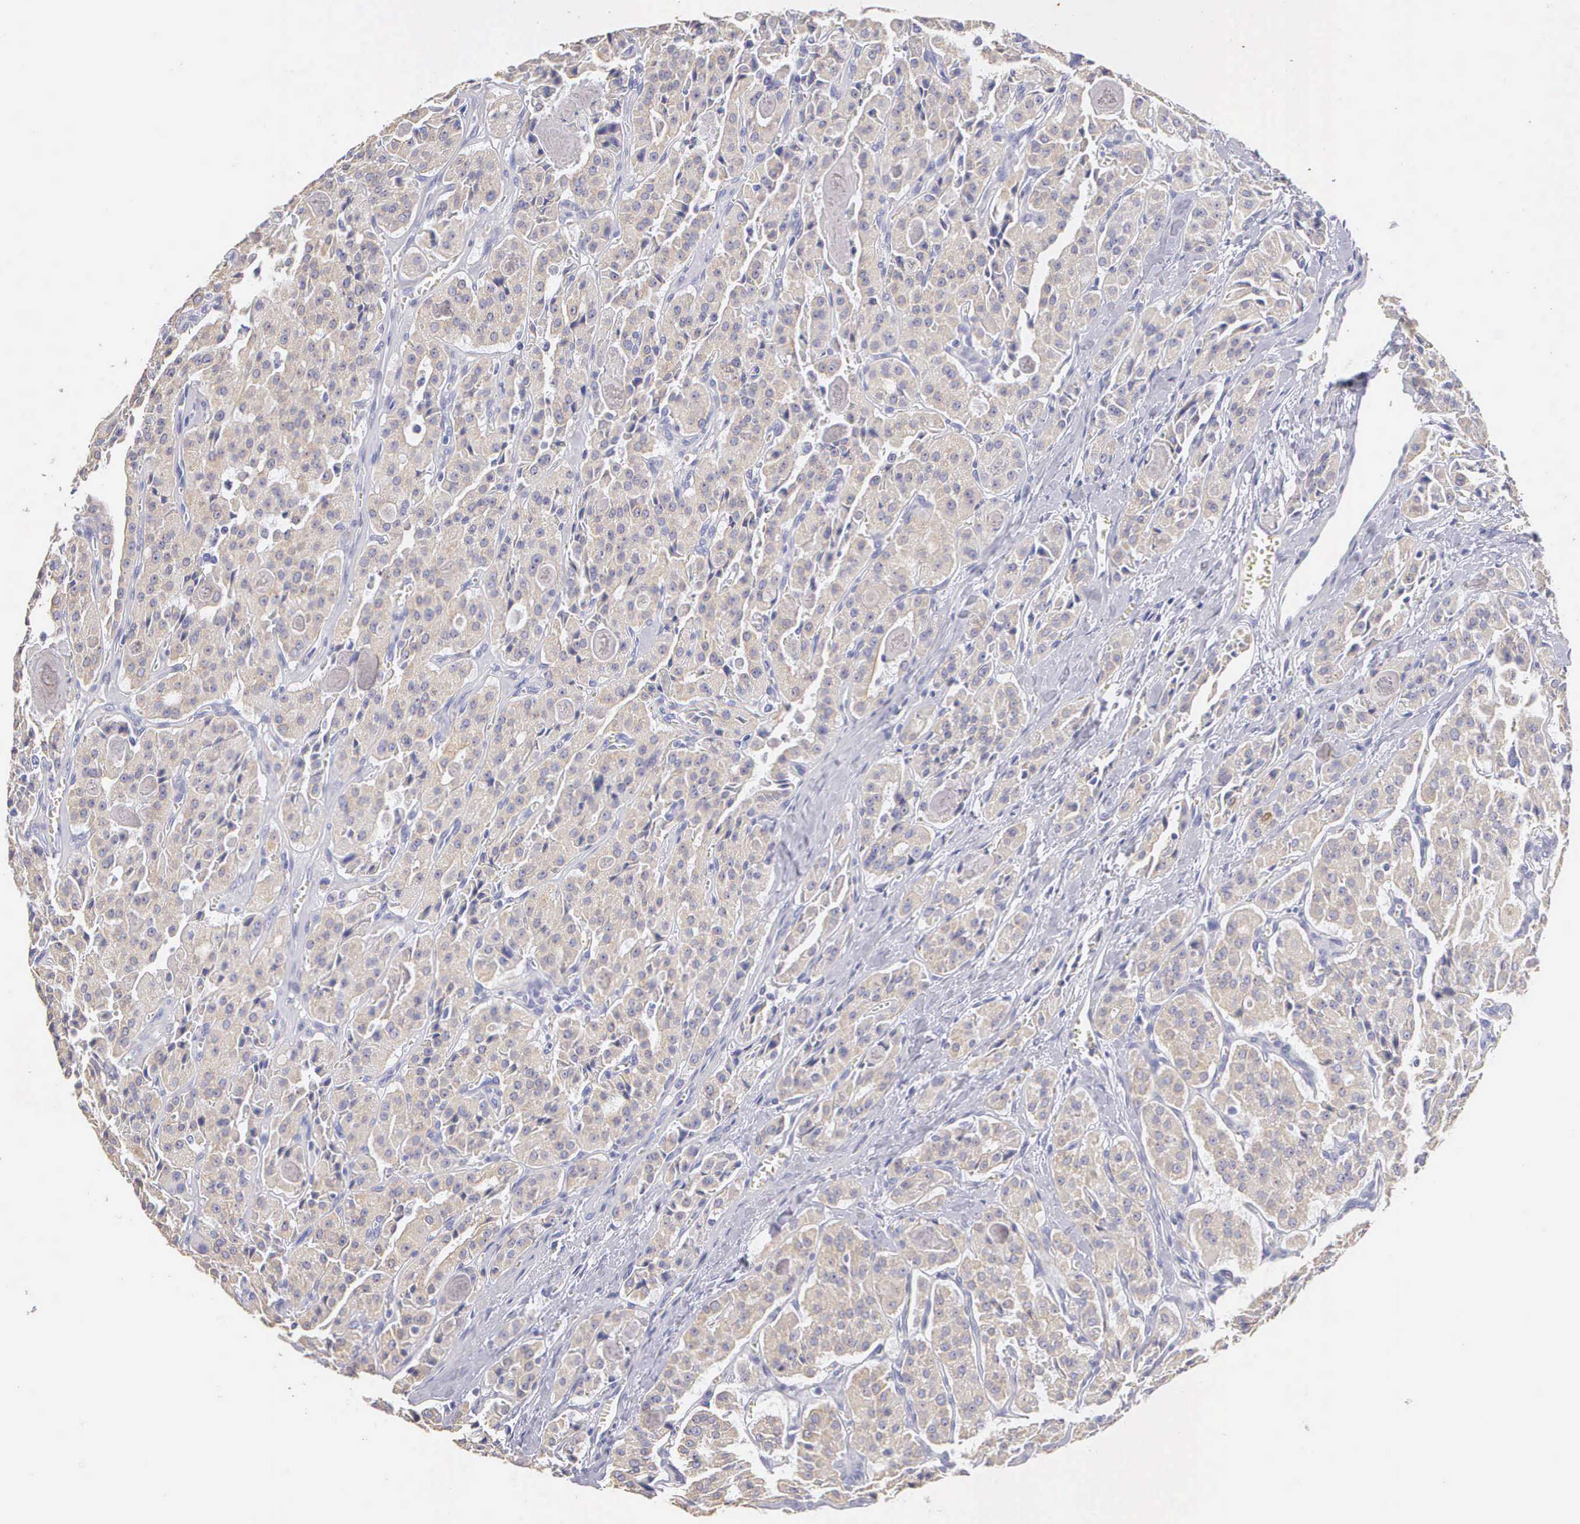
{"staining": {"intensity": "weak", "quantity": "25%-75%", "location": "cytoplasmic/membranous"}, "tissue": "thyroid cancer", "cell_type": "Tumor cells", "image_type": "cancer", "snomed": [{"axis": "morphology", "description": "Carcinoma, NOS"}, {"axis": "topography", "description": "Thyroid gland"}], "caption": "Immunohistochemistry (IHC) (DAB) staining of human thyroid carcinoma demonstrates weak cytoplasmic/membranous protein staining in approximately 25%-75% of tumor cells.", "gene": "KRT17", "patient": {"sex": "male", "age": 76}}